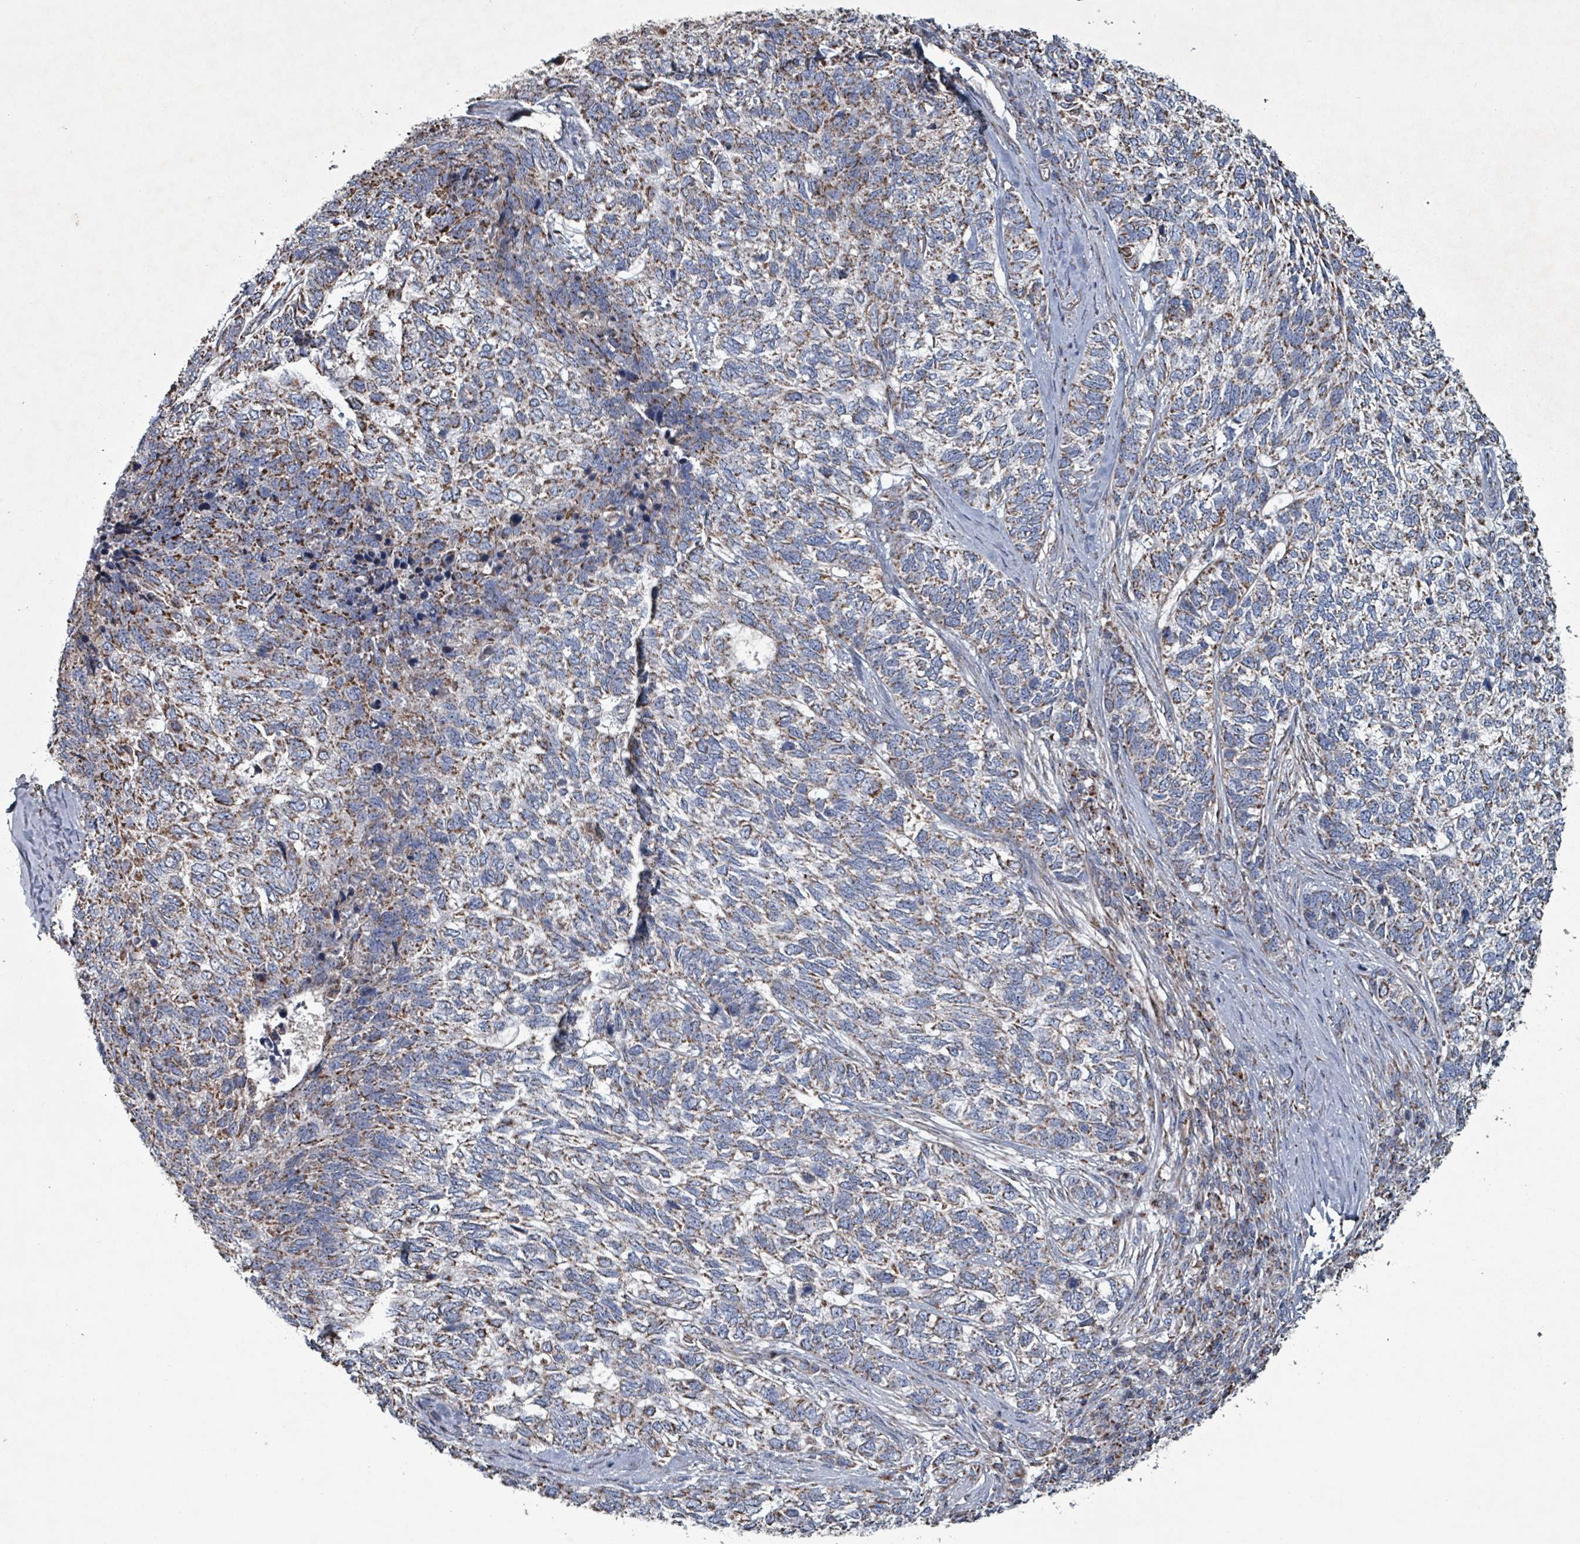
{"staining": {"intensity": "moderate", "quantity": "25%-75%", "location": "cytoplasmic/membranous"}, "tissue": "skin cancer", "cell_type": "Tumor cells", "image_type": "cancer", "snomed": [{"axis": "morphology", "description": "Basal cell carcinoma"}, {"axis": "topography", "description": "Skin"}], "caption": "Immunohistochemistry (IHC) photomicrograph of human skin cancer stained for a protein (brown), which demonstrates medium levels of moderate cytoplasmic/membranous expression in approximately 25%-75% of tumor cells.", "gene": "ABHD18", "patient": {"sex": "female", "age": 65}}